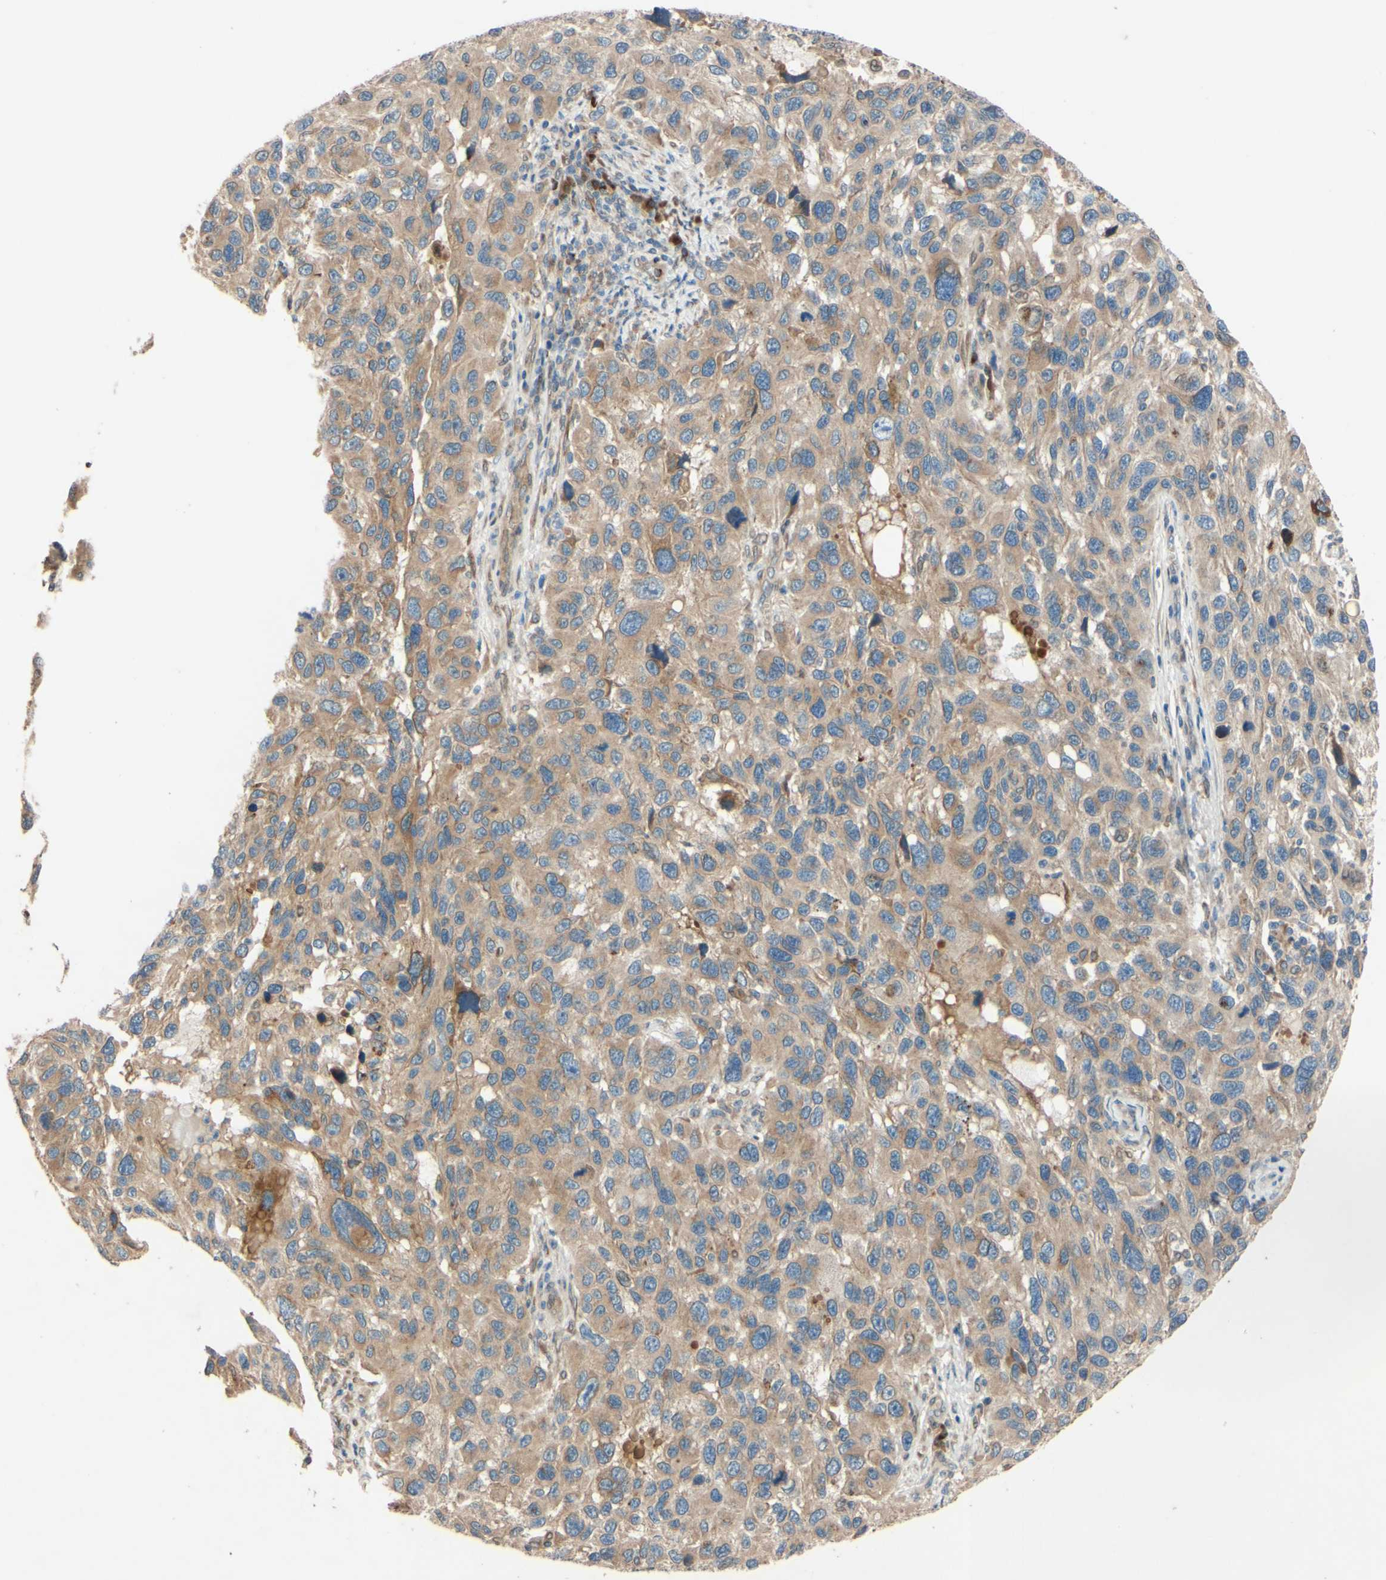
{"staining": {"intensity": "weak", "quantity": ">75%", "location": "cytoplasmic/membranous,nuclear"}, "tissue": "melanoma", "cell_type": "Tumor cells", "image_type": "cancer", "snomed": [{"axis": "morphology", "description": "Malignant melanoma, NOS"}, {"axis": "topography", "description": "Skin"}], "caption": "Malignant melanoma stained for a protein demonstrates weak cytoplasmic/membranous and nuclear positivity in tumor cells.", "gene": "PTPRU", "patient": {"sex": "male", "age": 53}}